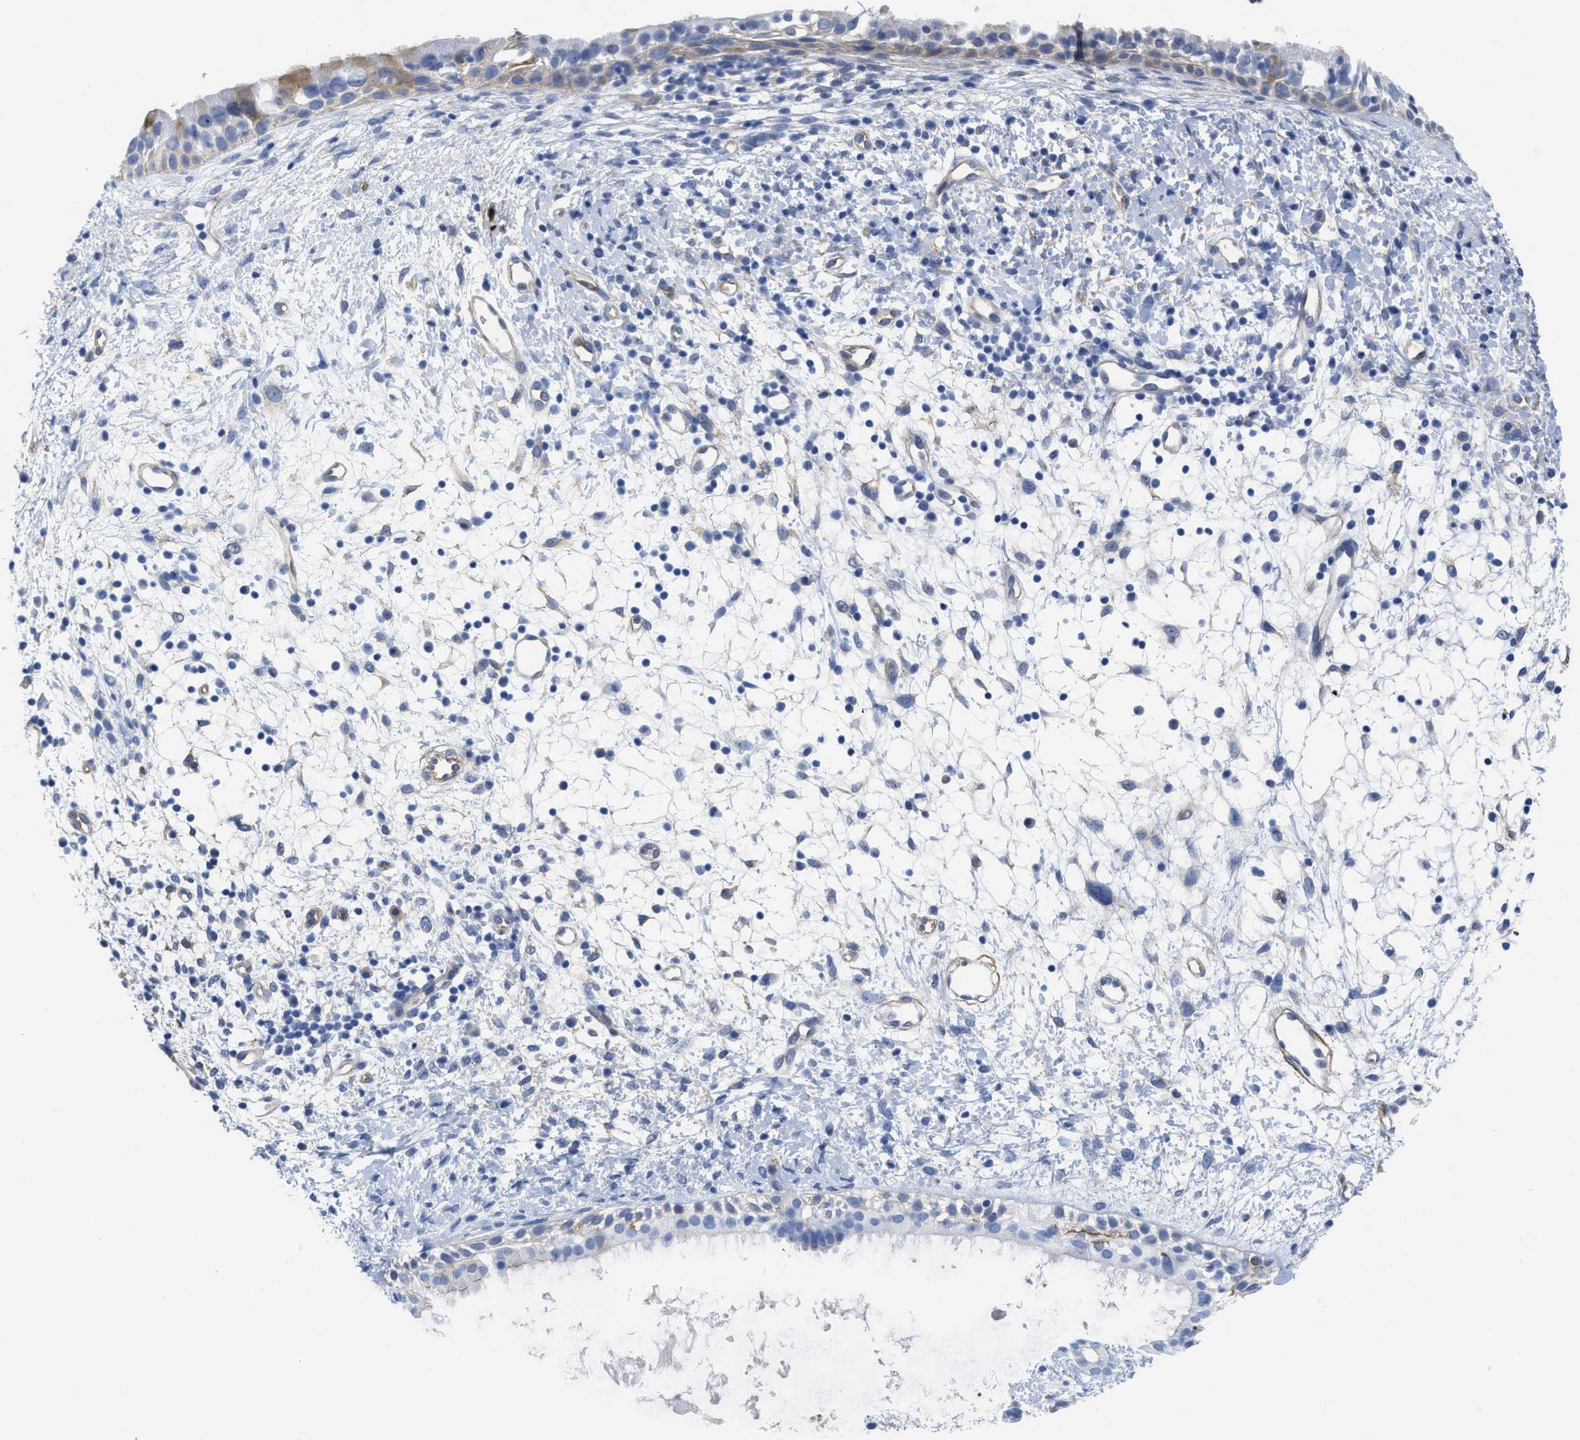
{"staining": {"intensity": "moderate", "quantity": "<25%", "location": "cytoplasmic/membranous"}, "tissue": "nasopharynx", "cell_type": "Respiratory epithelial cells", "image_type": "normal", "snomed": [{"axis": "morphology", "description": "Normal tissue, NOS"}, {"axis": "topography", "description": "Nasopharynx"}], "caption": "Immunohistochemical staining of unremarkable nasopharynx exhibits <25% levels of moderate cytoplasmic/membranous protein expression in about <25% of respiratory epithelial cells. The protein of interest is stained brown, and the nuclei are stained in blue (DAB IHC with brightfield microscopy, high magnification).", "gene": "TUB", "patient": {"sex": "male", "age": 22}}